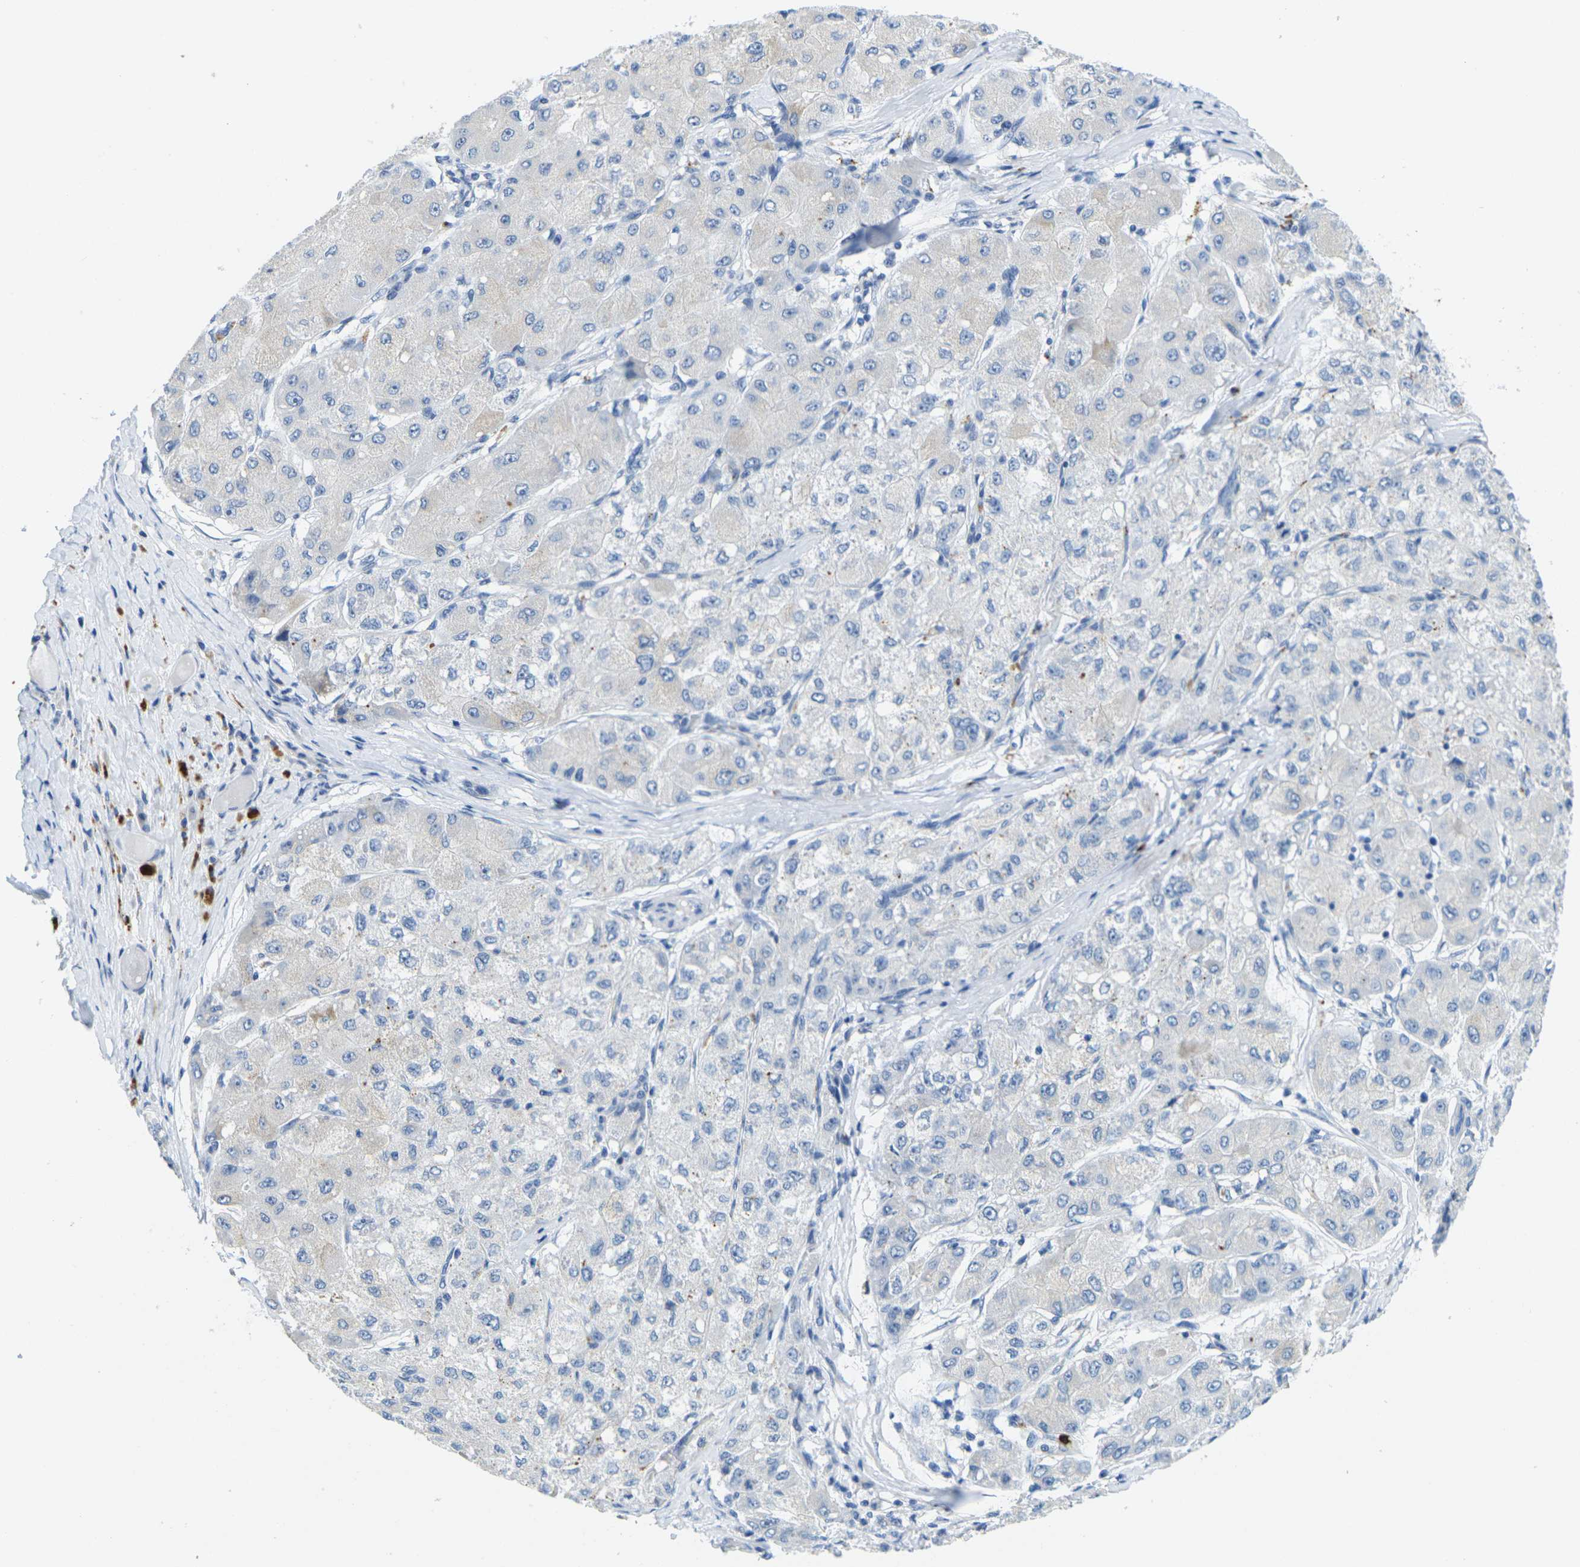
{"staining": {"intensity": "negative", "quantity": "none", "location": "none"}, "tissue": "liver cancer", "cell_type": "Tumor cells", "image_type": "cancer", "snomed": [{"axis": "morphology", "description": "Carcinoma, Hepatocellular, NOS"}, {"axis": "topography", "description": "Liver"}], "caption": "This is an IHC micrograph of liver hepatocellular carcinoma. There is no expression in tumor cells.", "gene": "GPR15", "patient": {"sex": "male", "age": 80}}